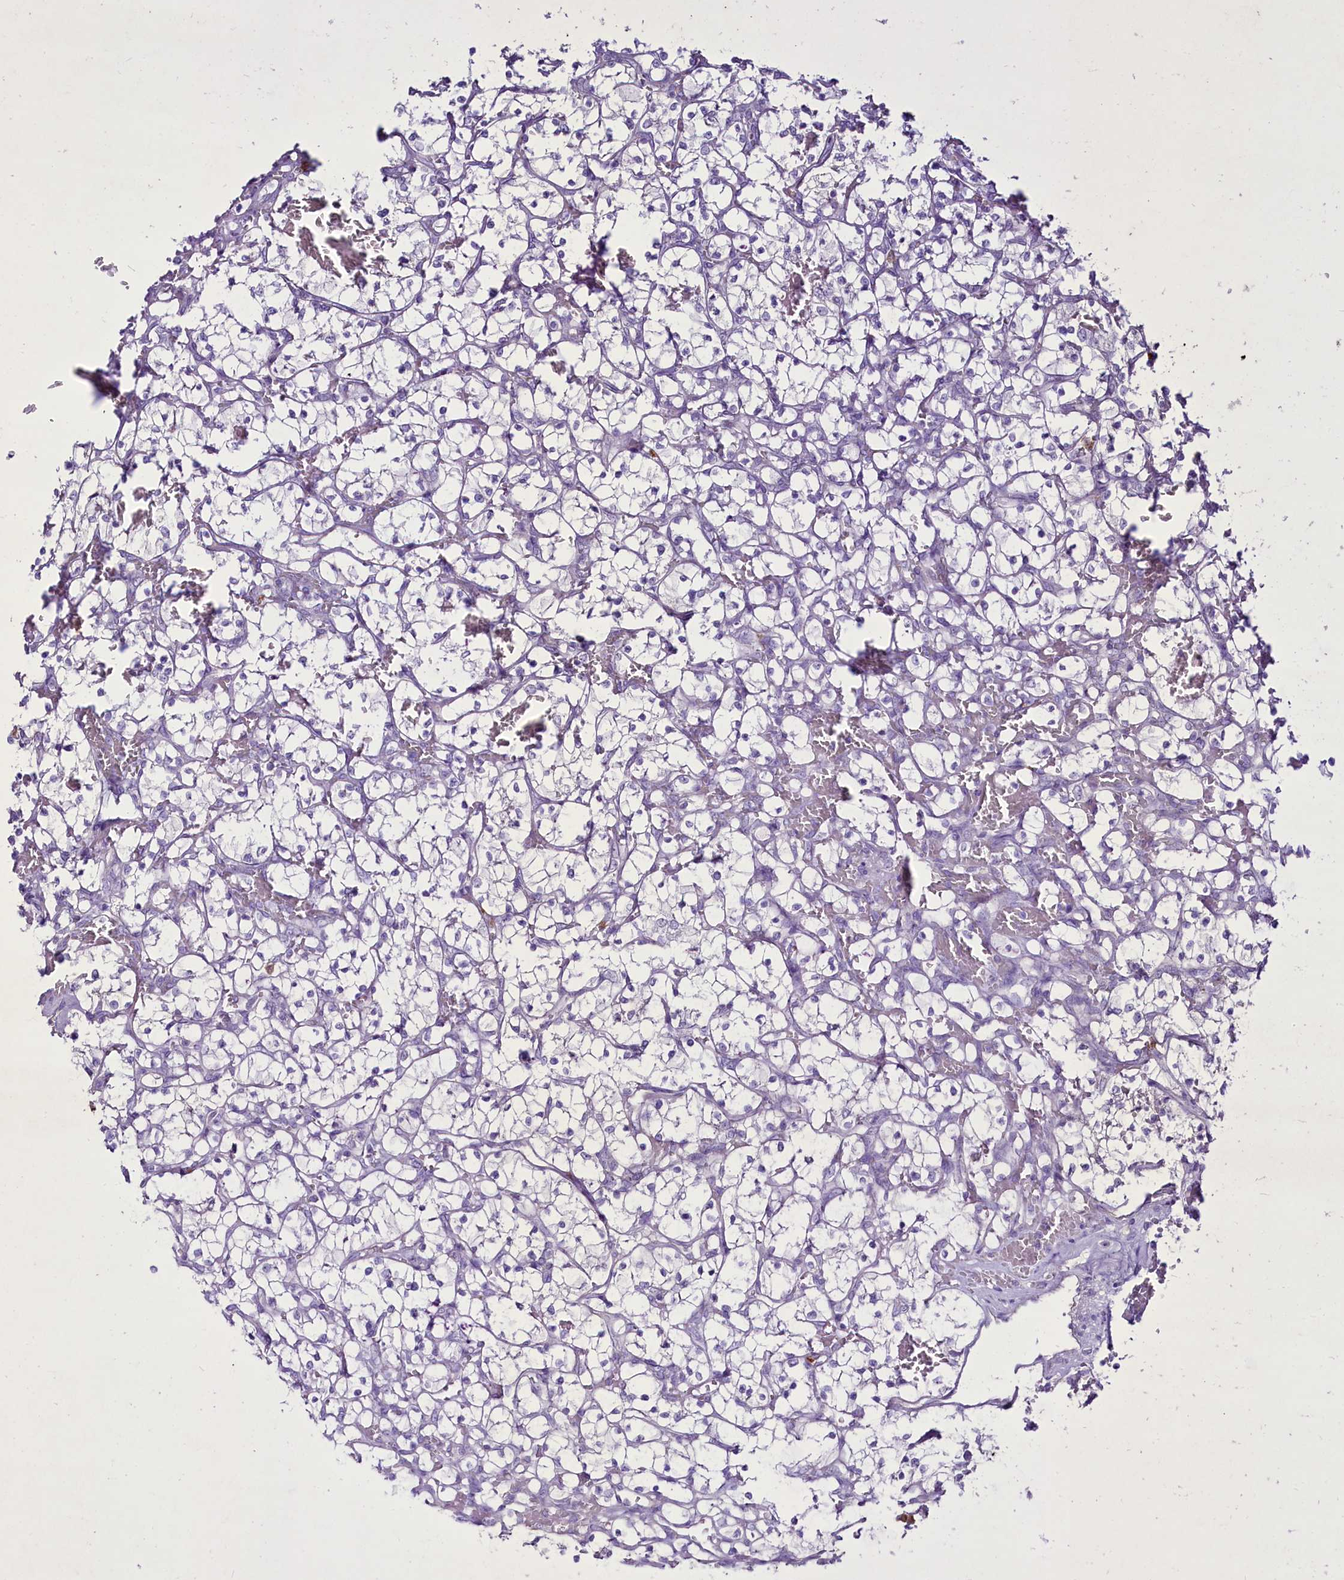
{"staining": {"intensity": "negative", "quantity": "none", "location": "none"}, "tissue": "renal cancer", "cell_type": "Tumor cells", "image_type": "cancer", "snomed": [{"axis": "morphology", "description": "Adenocarcinoma, NOS"}, {"axis": "topography", "description": "Kidney"}], "caption": "Immunohistochemistry (IHC) of renal cancer (adenocarcinoma) reveals no positivity in tumor cells. Brightfield microscopy of IHC stained with DAB (3,3'-diaminobenzidine) (brown) and hematoxylin (blue), captured at high magnification.", "gene": "FAM209B", "patient": {"sex": "female", "age": 69}}